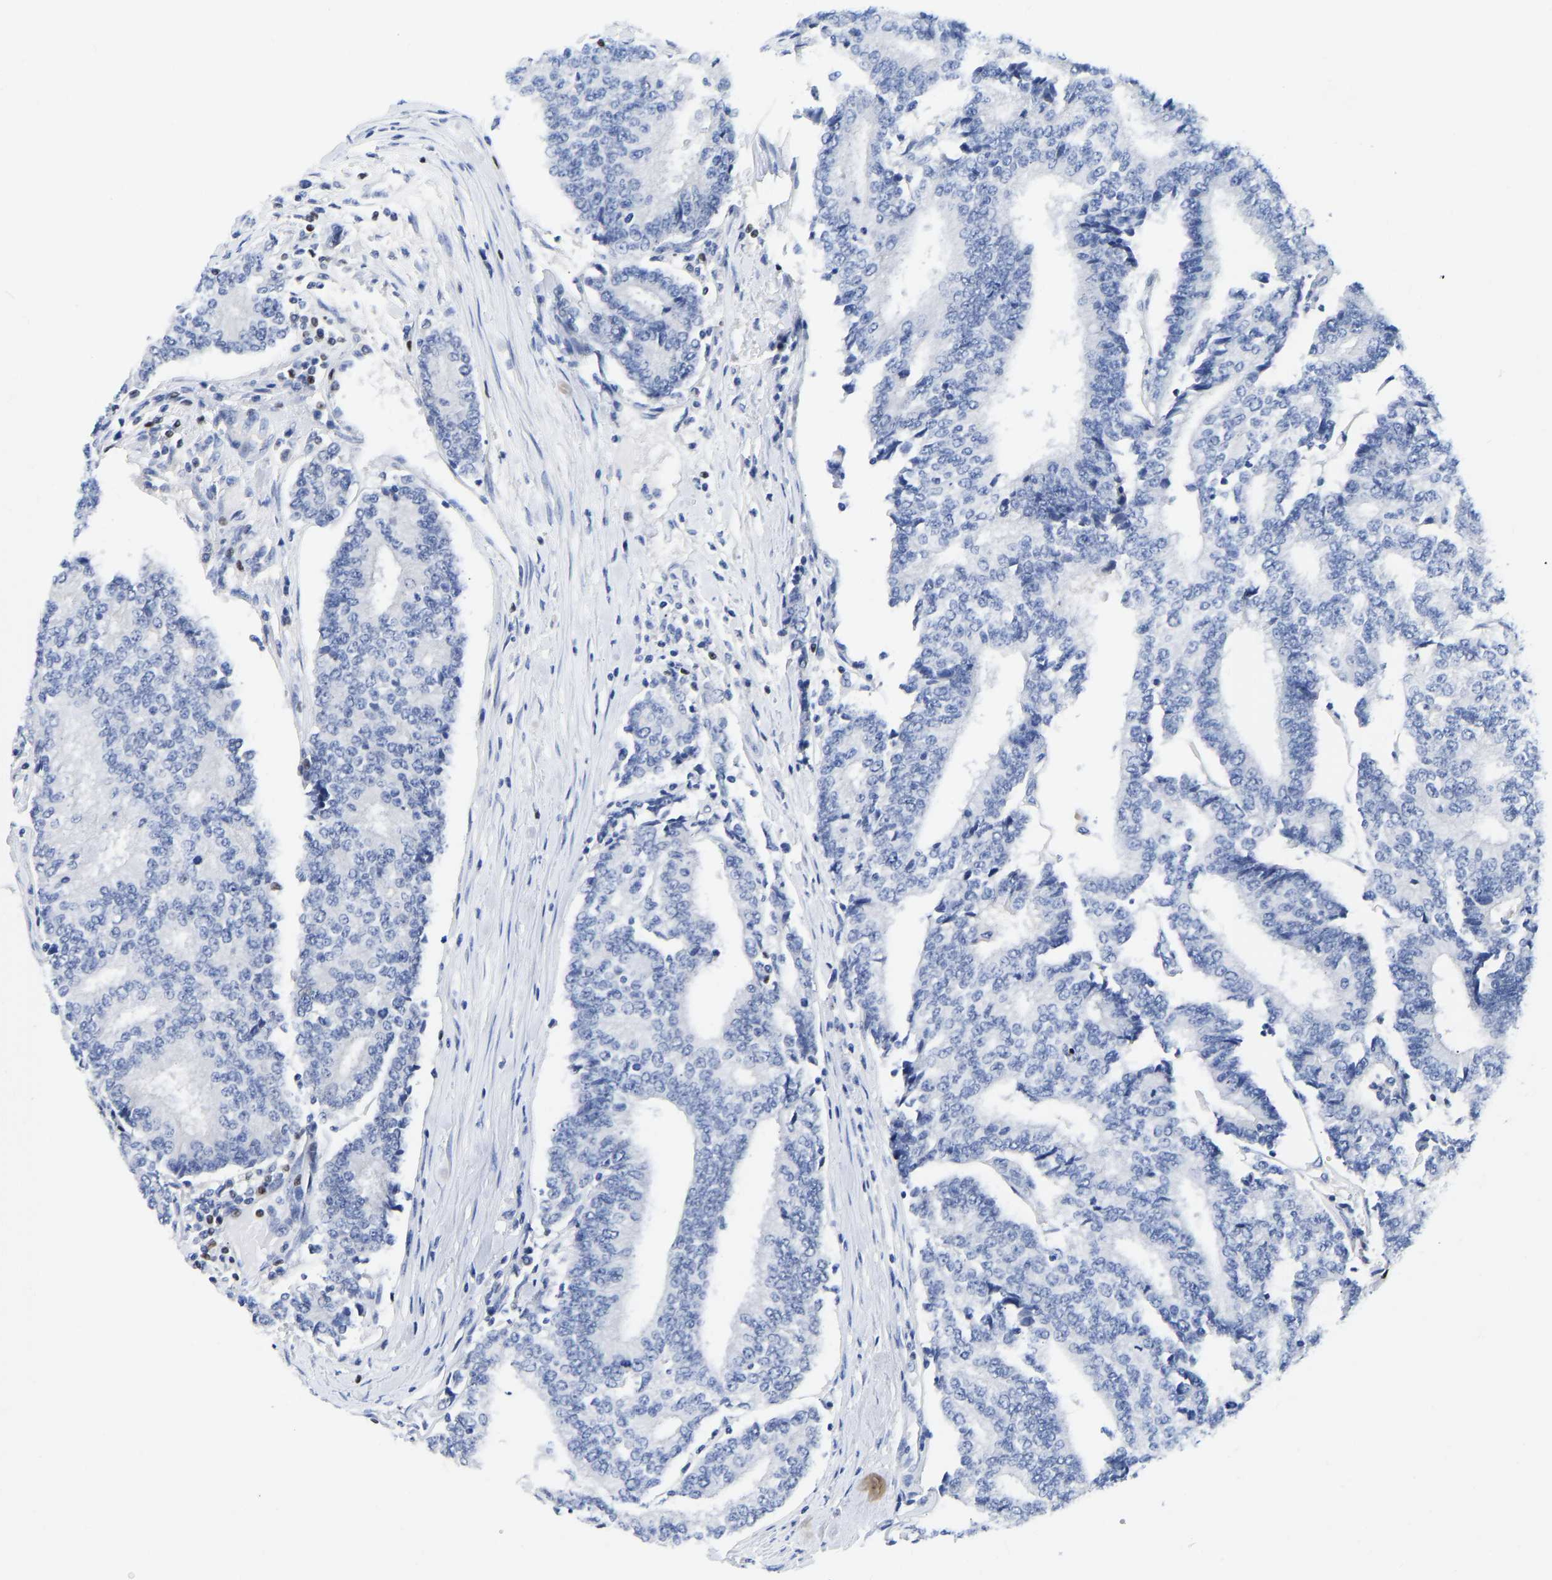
{"staining": {"intensity": "negative", "quantity": "none", "location": "none"}, "tissue": "prostate cancer", "cell_type": "Tumor cells", "image_type": "cancer", "snomed": [{"axis": "morphology", "description": "Normal tissue, NOS"}, {"axis": "morphology", "description": "Adenocarcinoma, High grade"}, {"axis": "topography", "description": "Prostate"}, {"axis": "topography", "description": "Seminal veicle"}], "caption": "Micrograph shows no significant protein staining in tumor cells of prostate cancer (adenocarcinoma (high-grade)).", "gene": "TCF7", "patient": {"sex": "male", "age": 55}}